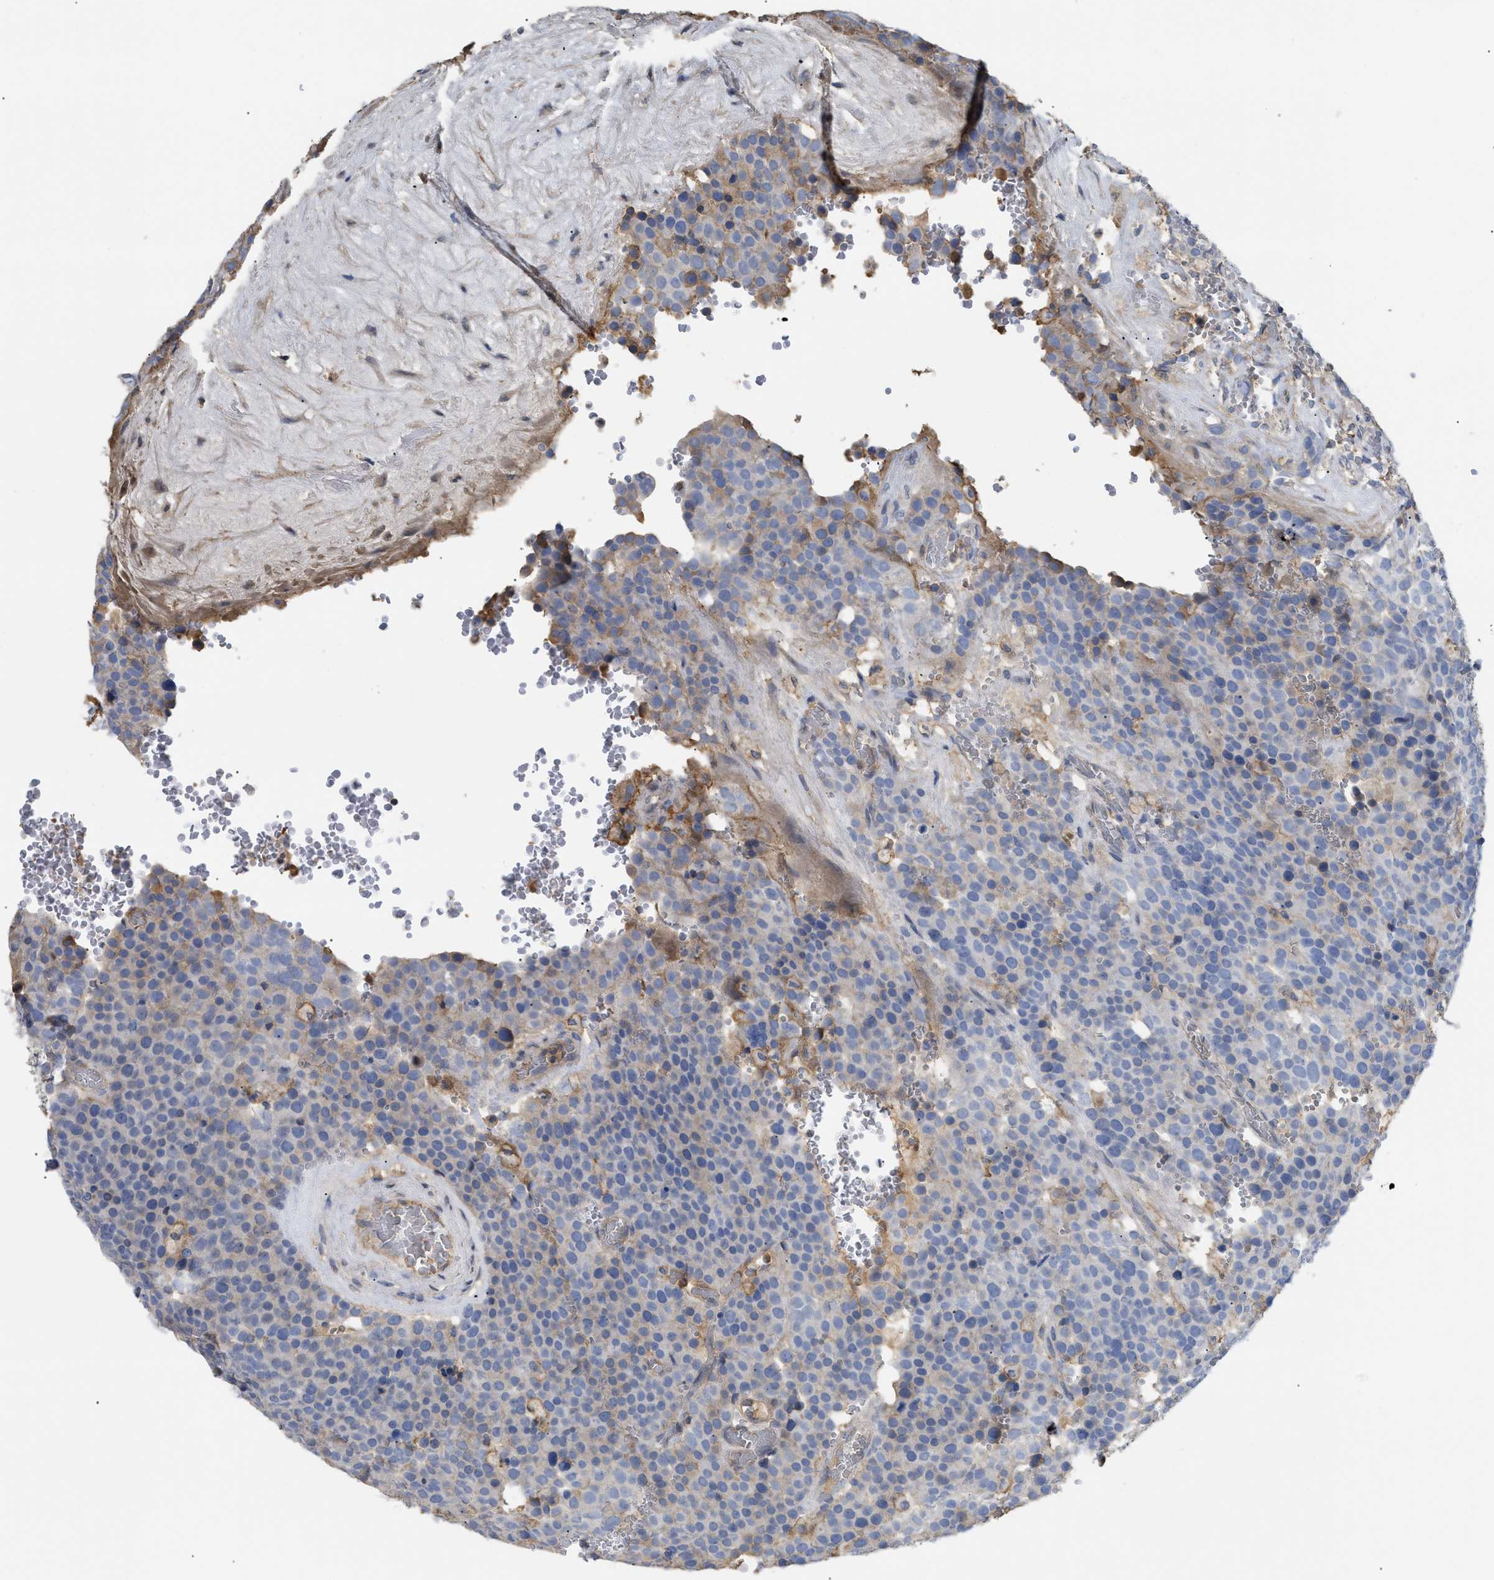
{"staining": {"intensity": "moderate", "quantity": "<25%", "location": "cytoplasmic/membranous"}, "tissue": "testis cancer", "cell_type": "Tumor cells", "image_type": "cancer", "snomed": [{"axis": "morphology", "description": "Seminoma, NOS"}, {"axis": "topography", "description": "Testis"}], "caption": "Testis cancer tissue exhibits moderate cytoplasmic/membranous positivity in approximately <25% of tumor cells, visualized by immunohistochemistry. The staining was performed using DAB (3,3'-diaminobenzidine) to visualize the protein expression in brown, while the nuclei were stained in blue with hematoxylin (Magnification: 20x).", "gene": "ANXA4", "patient": {"sex": "male", "age": 71}}